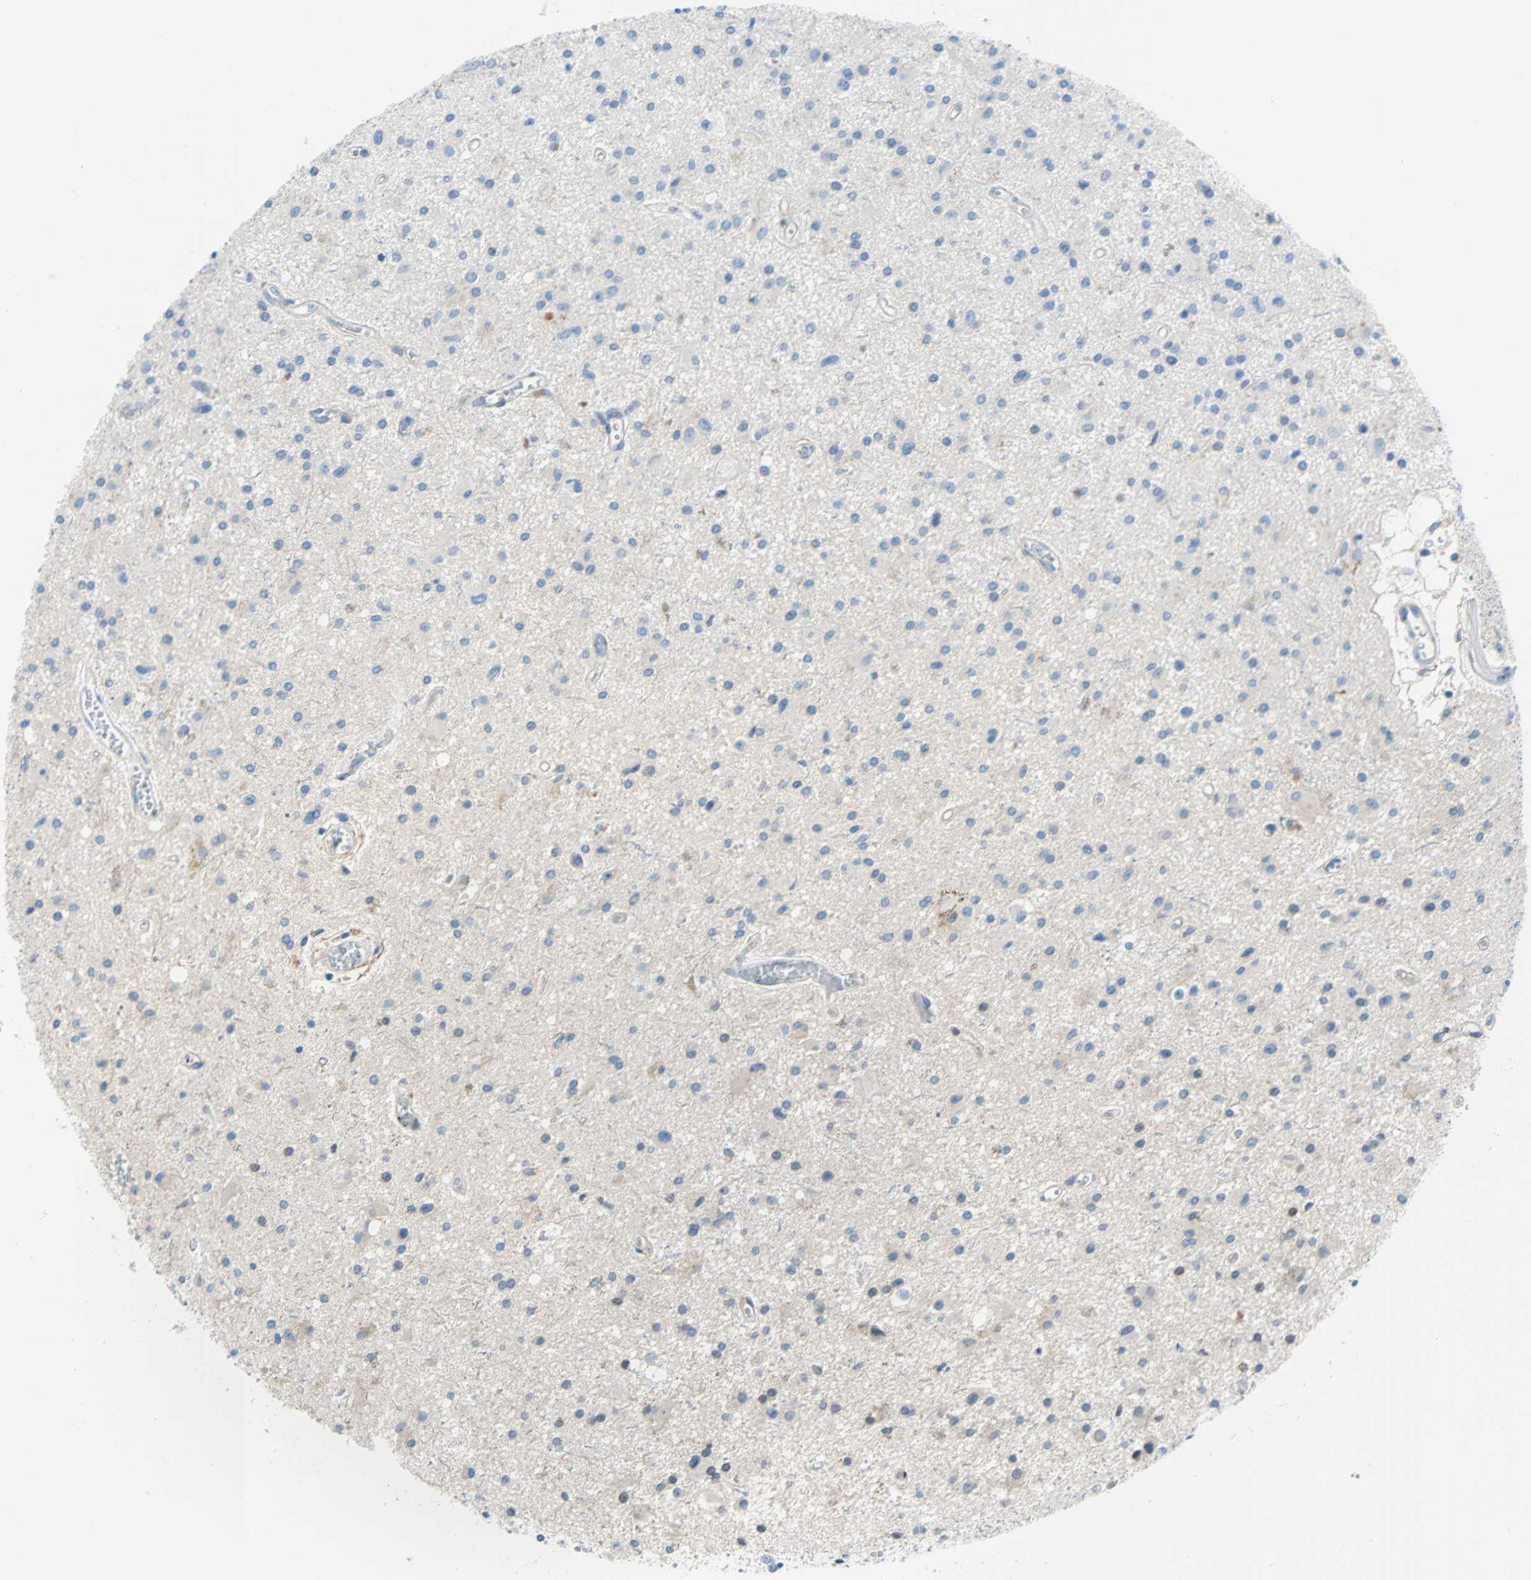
{"staining": {"intensity": "negative", "quantity": "none", "location": "none"}, "tissue": "glioma", "cell_type": "Tumor cells", "image_type": "cancer", "snomed": [{"axis": "morphology", "description": "Glioma, malignant, Low grade"}, {"axis": "topography", "description": "Brain"}], "caption": "Human malignant low-grade glioma stained for a protein using immunohistochemistry demonstrates no positivity in tumor cells.", "gene": "PDPN", "patient": {"sex": "male", "age": 58}}